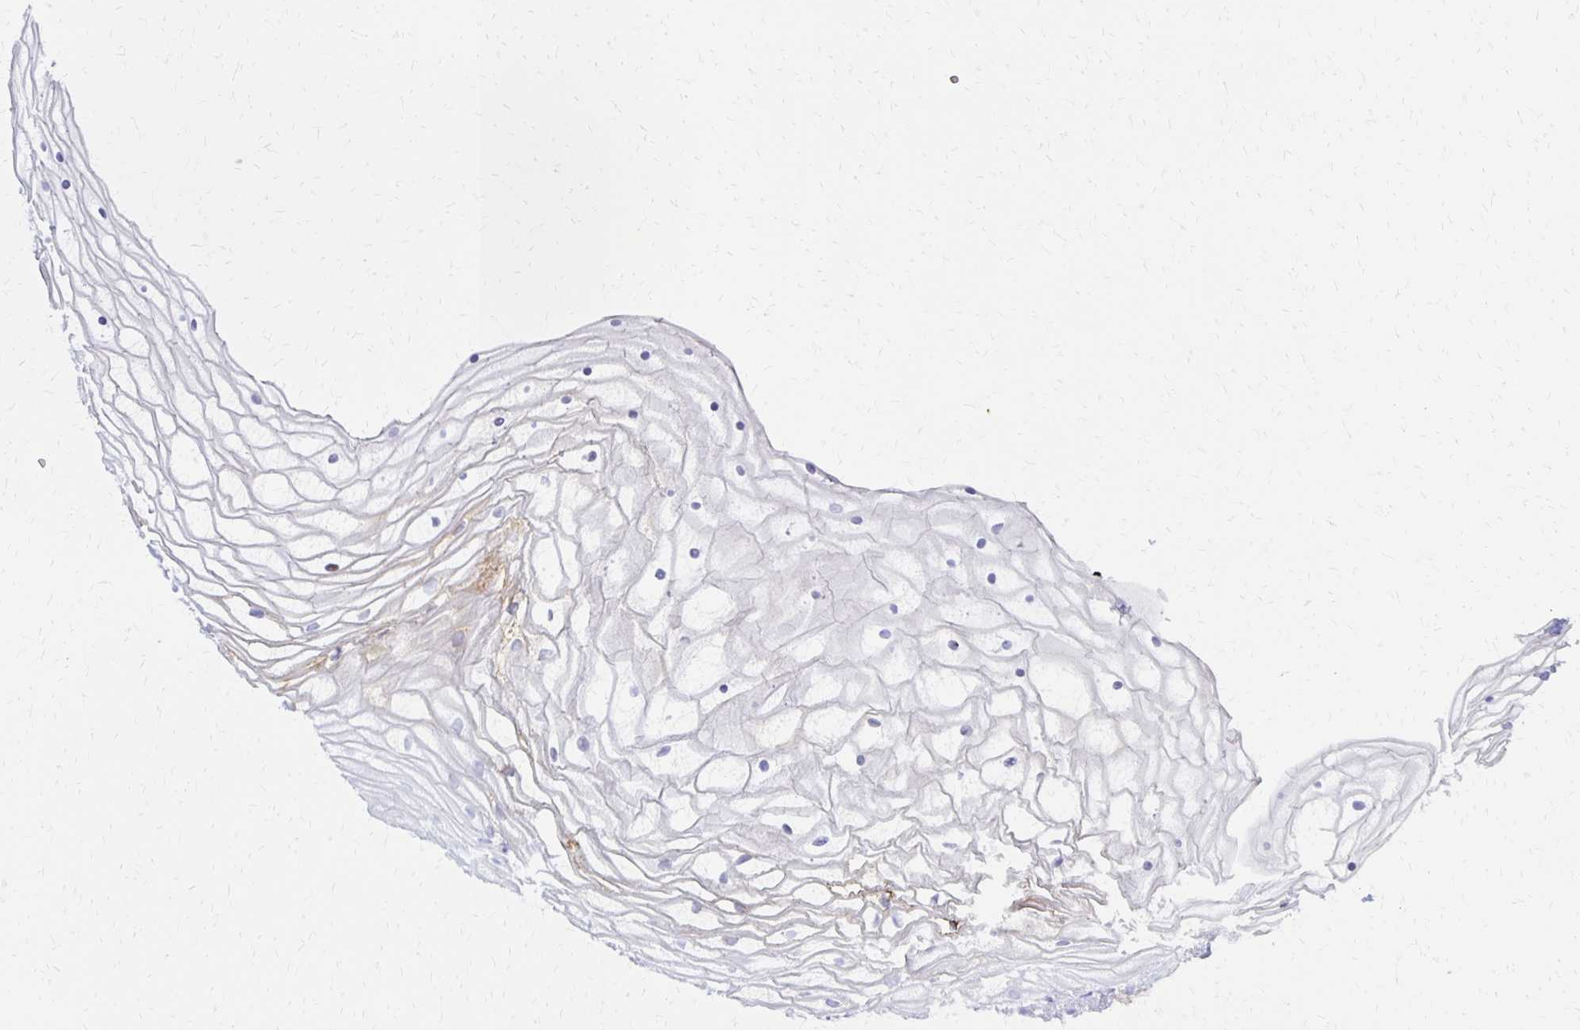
{"staining": {"intensity": "weak", "quantity": "<25%", "location": "cytoplasmic/membranous"}, "tissue": "vagina", "cell_type": "Squamous epithelial cells", "image_type": "normal", "snomed": [{"axis": "morphology", "description": "Normal tissue, NOS"}, {"axis": "topography", "description": "Vagina"}], "caption": "Immunohistochemistry of normal human vagina demonstrates no positivity in squamous epithelial cells.", "gene": "FNTB", "patient": {"sex": "female", "age": 56}}